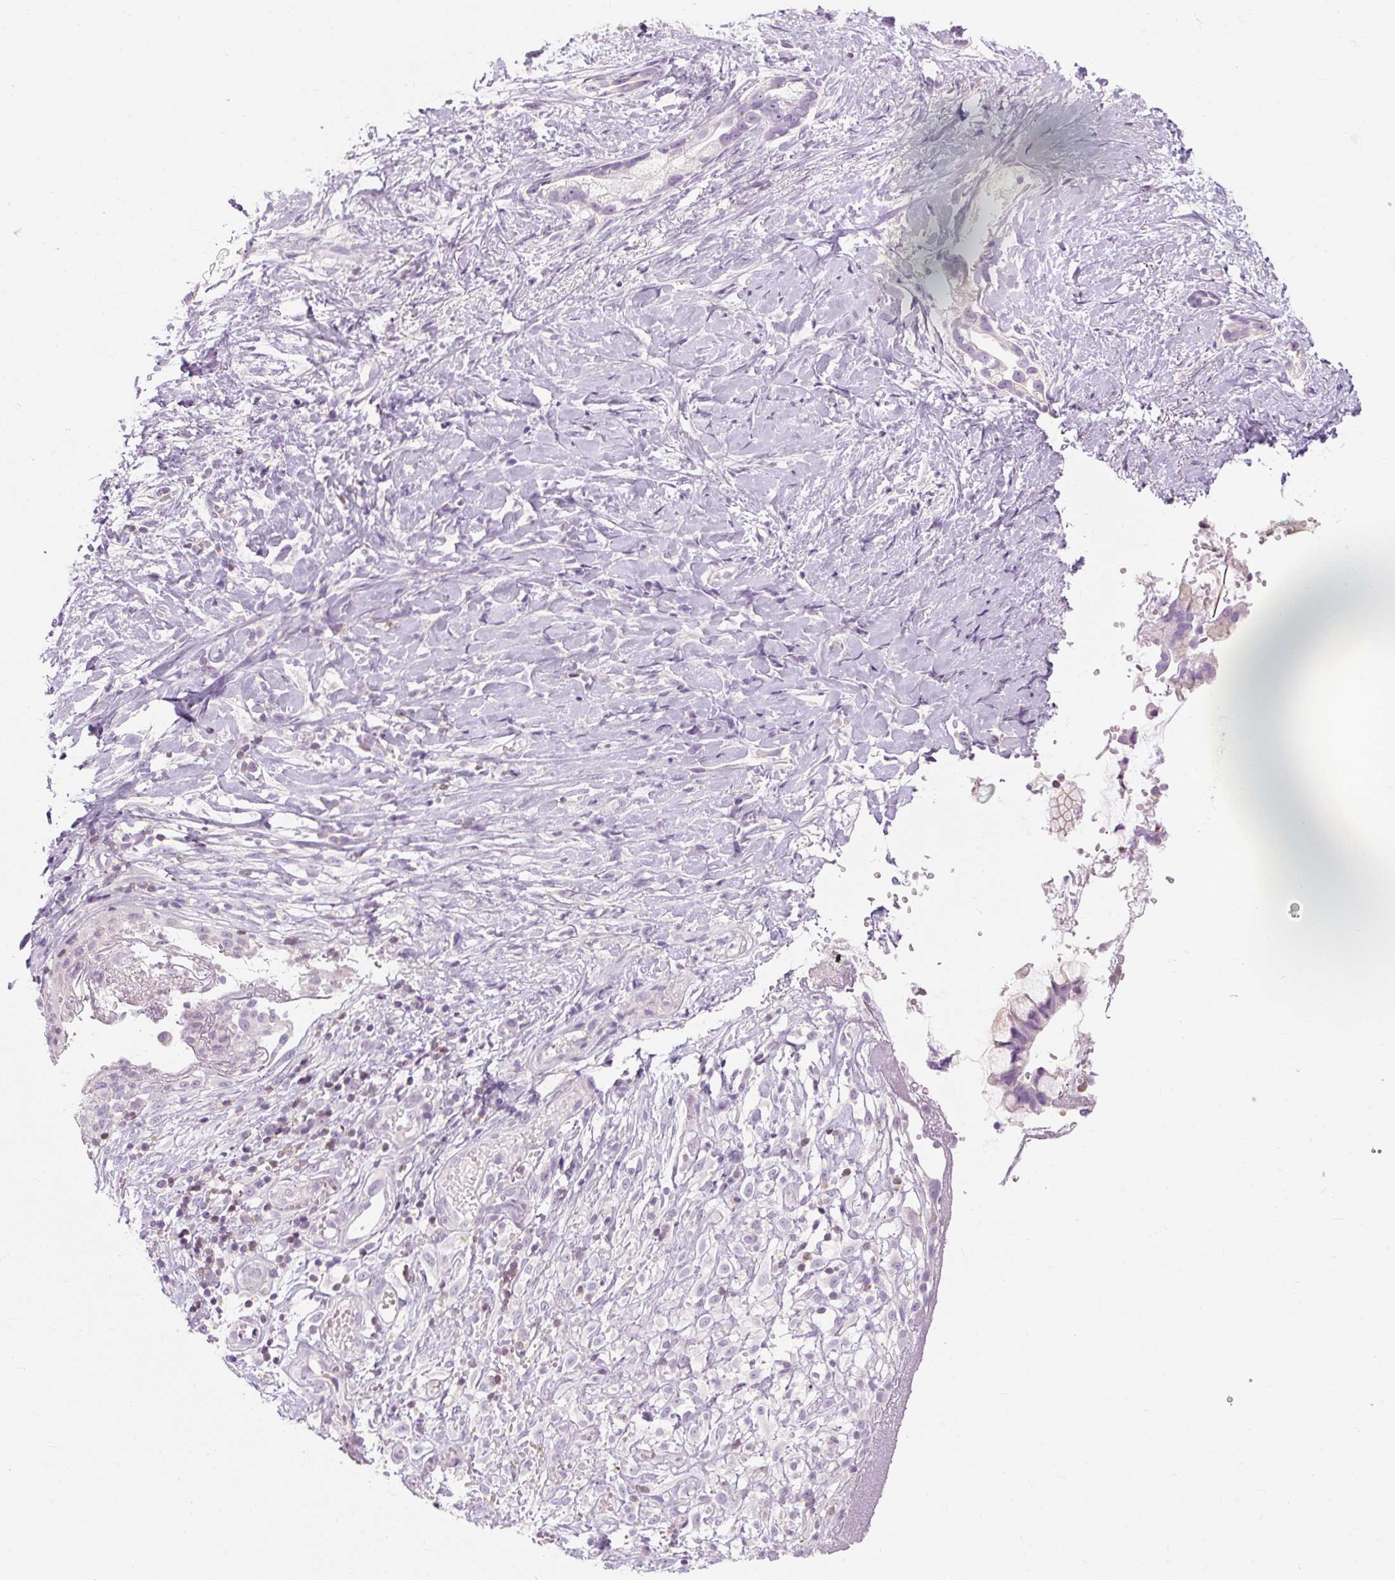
{"staining": {"intensity": "negative", "quantity": "none", "location": "none"}, "tissue": "stomach cancer", "cell_type": "Tumor cells", "image_type": "cancer", "snomed": [{"axis": "morphology", "description": "Adenocarcinoma, NOS"}, {"axis": "topography", "description": "Stomach"}], "caption": "The micrograph demonstrates no significant expression in tumor cells of stomach cancer.", "gene": "TIGD2", "patient": {"sex": "male", "age": 55}}